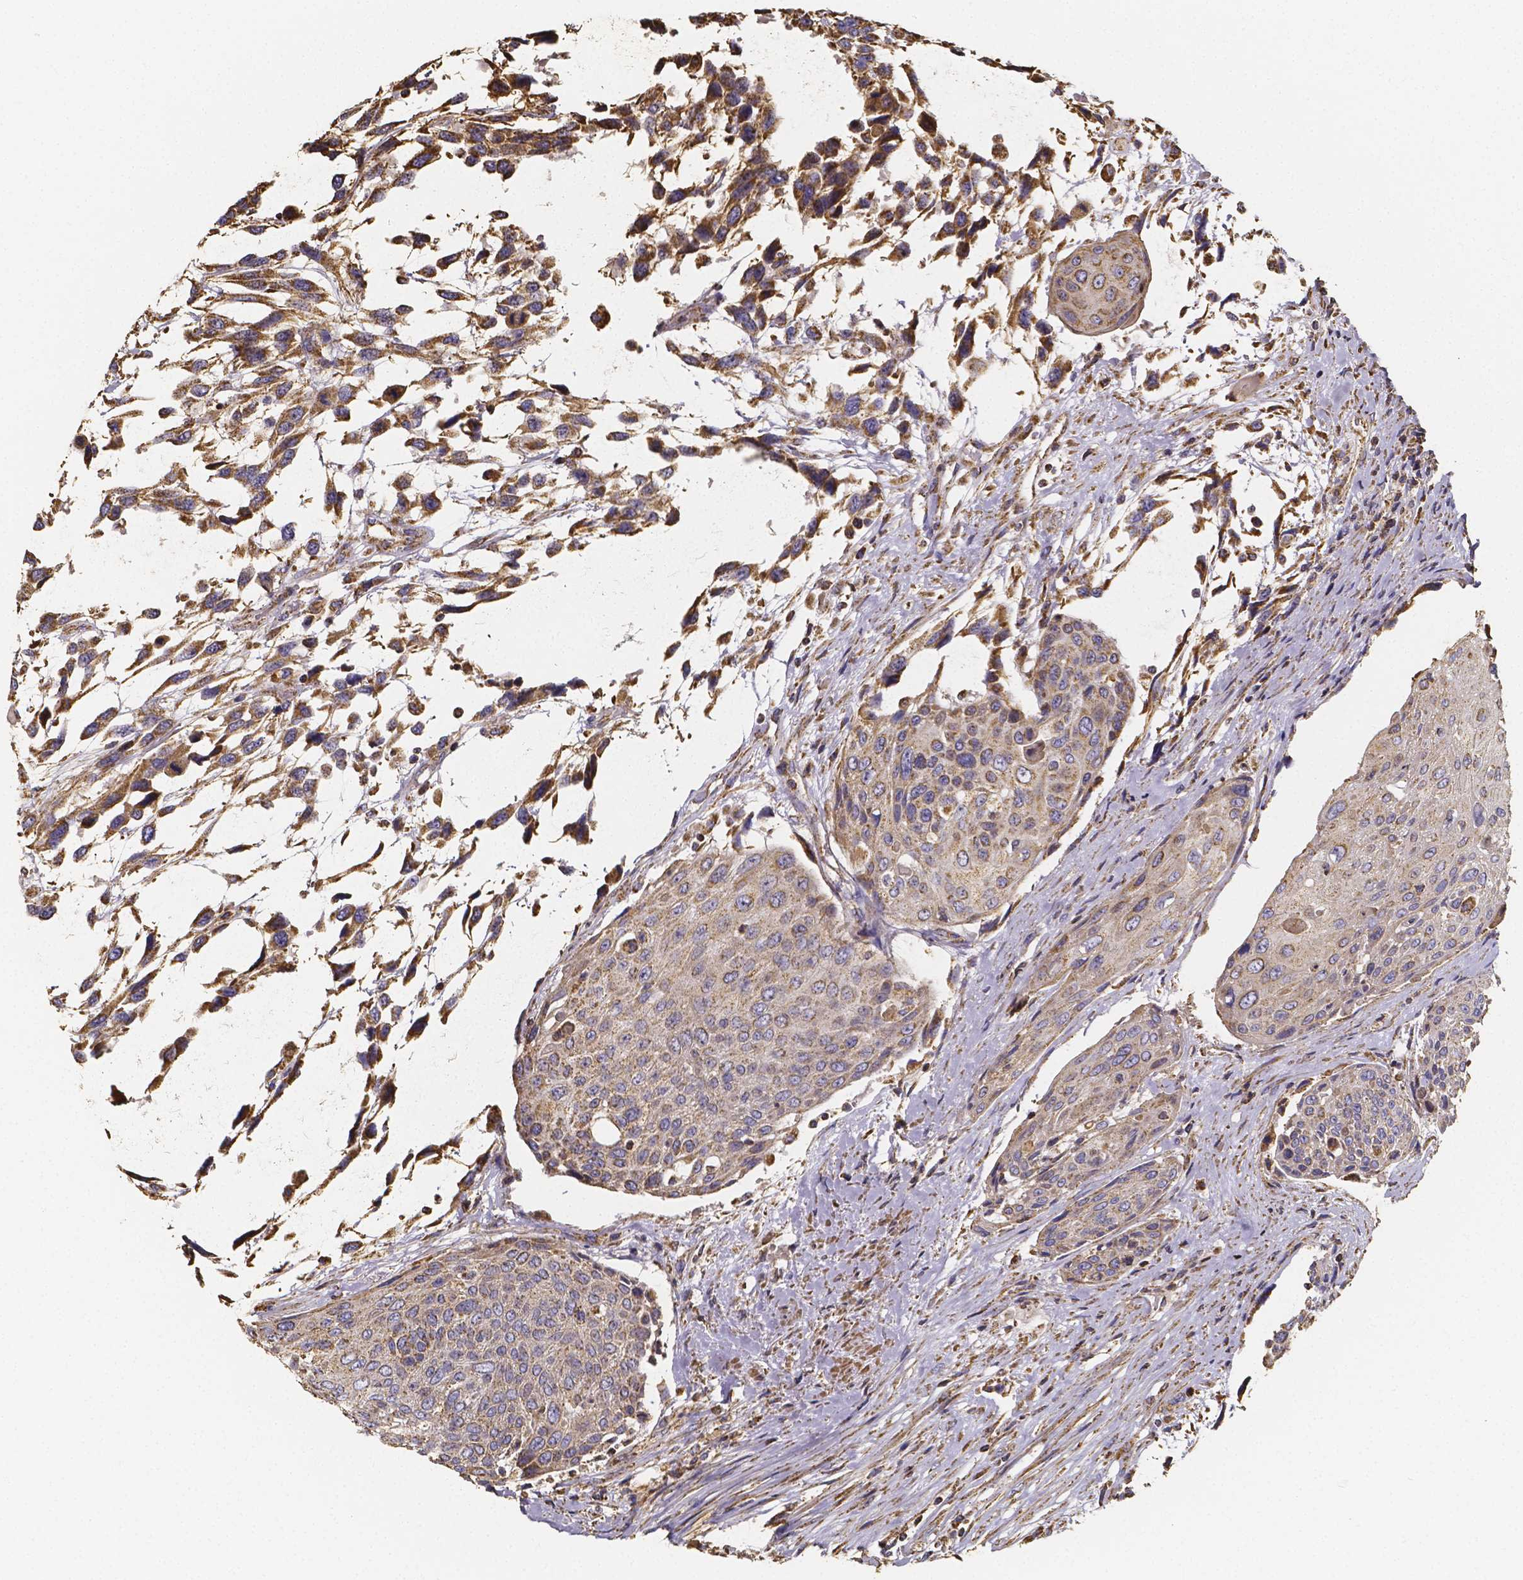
{"staining": {"intensity": "weak", "quantity": ">75%", "location": "cytoplasmic/membranous"}, "tissue": "urothelial cancer", "cell_type": "Tumor cells", "image_type": "cancer", "snomed": [{"axis": "morphology", "description": "Urothelial carcinoma, High grade"}, {"axis": "topography", "description": "Urinary bladder"}], "caption": "Immunohistochemical staining of human high-grade urothelial carcinoma demonstrates weak cytoplasmic/membranous protein expression in approximately >75% of tumor cells. The protein of interest is shown in brown color, while the nuclei are stained blue.", "gene": "SLC35D2", "patient": {"sex": "female", "age": 70}}